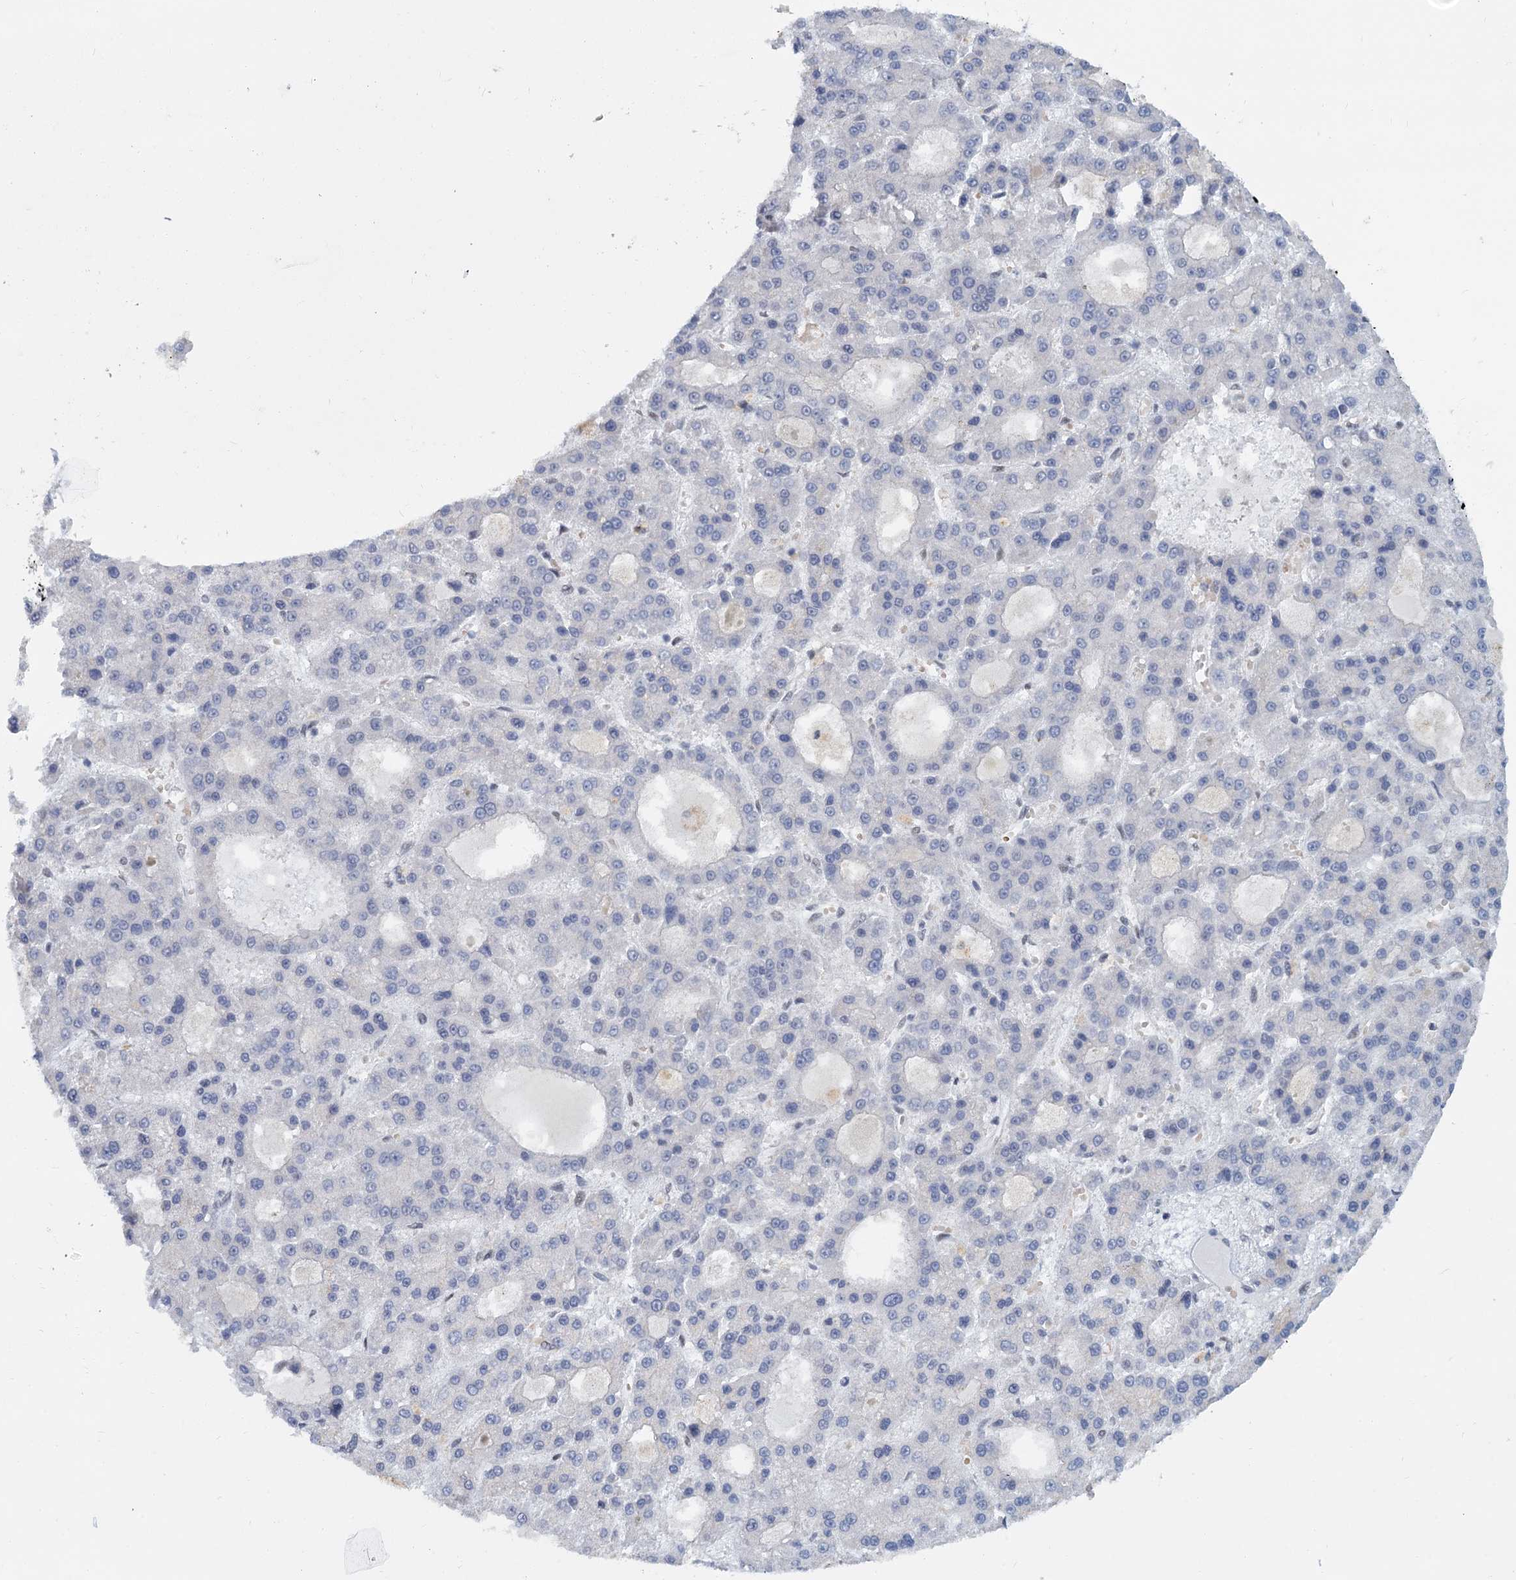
{"staining": {"intensity": "negative", "quantity": "none", "location": "none"}, "tissue": "liver cancer", "cell_type": "Tumor cells", "image_type": "cancer", "snomed": [{"axis": "morphology", "description": "Carcinoma, Hepatocellular, NOS"}, {"axis": "topography", "description": "Liver"}], "caption": "A high-resolution photomicrograph shows immunohistochemistry staining of liver cancer, which exhibits no significant expression in tumor cells.", "gene": "RPRD1A", "patient": {"sex": "male", "age": 70}}